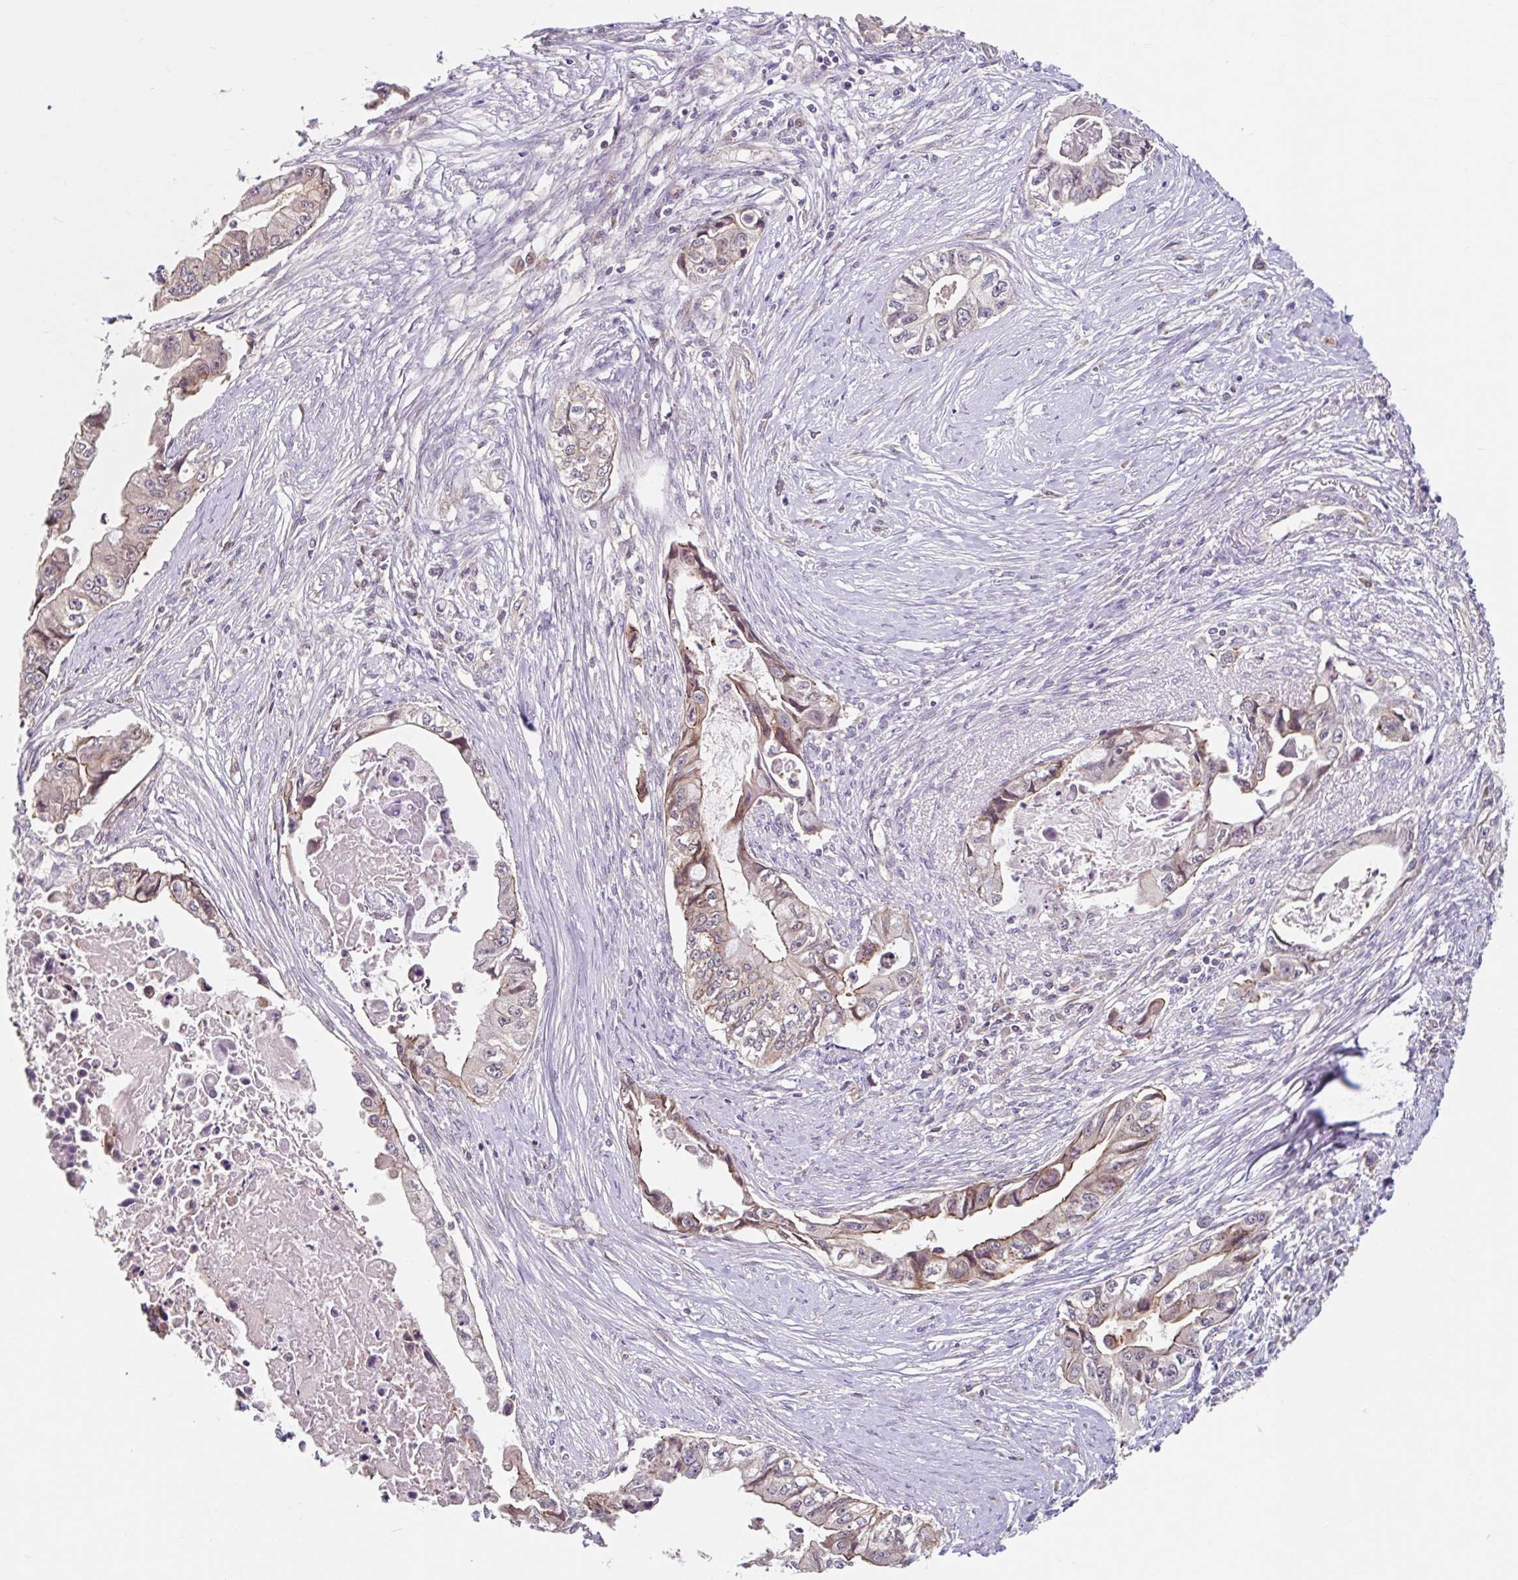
{"staining": {"intensity": "weak", "quantity": "<25%", "location": "cytoplasmic/membranous,nuclear"}, "tissue": "pancreatic cancer", "cell_type": "Tumor cells", "image_type": "cancer", "snomed": [{"axis": "morphology", "description": "Adenocarcinoma, NOS"}, {"axis": "topography", "description": "Pancreas"}], "caption": "Immunohistochemical staining of pancreatic cancer (adenocarcinoma) exhibits no significant staining in tumor cells.", "gene": "STYXL1", "patient": {"sex": "male", "age": 66}}